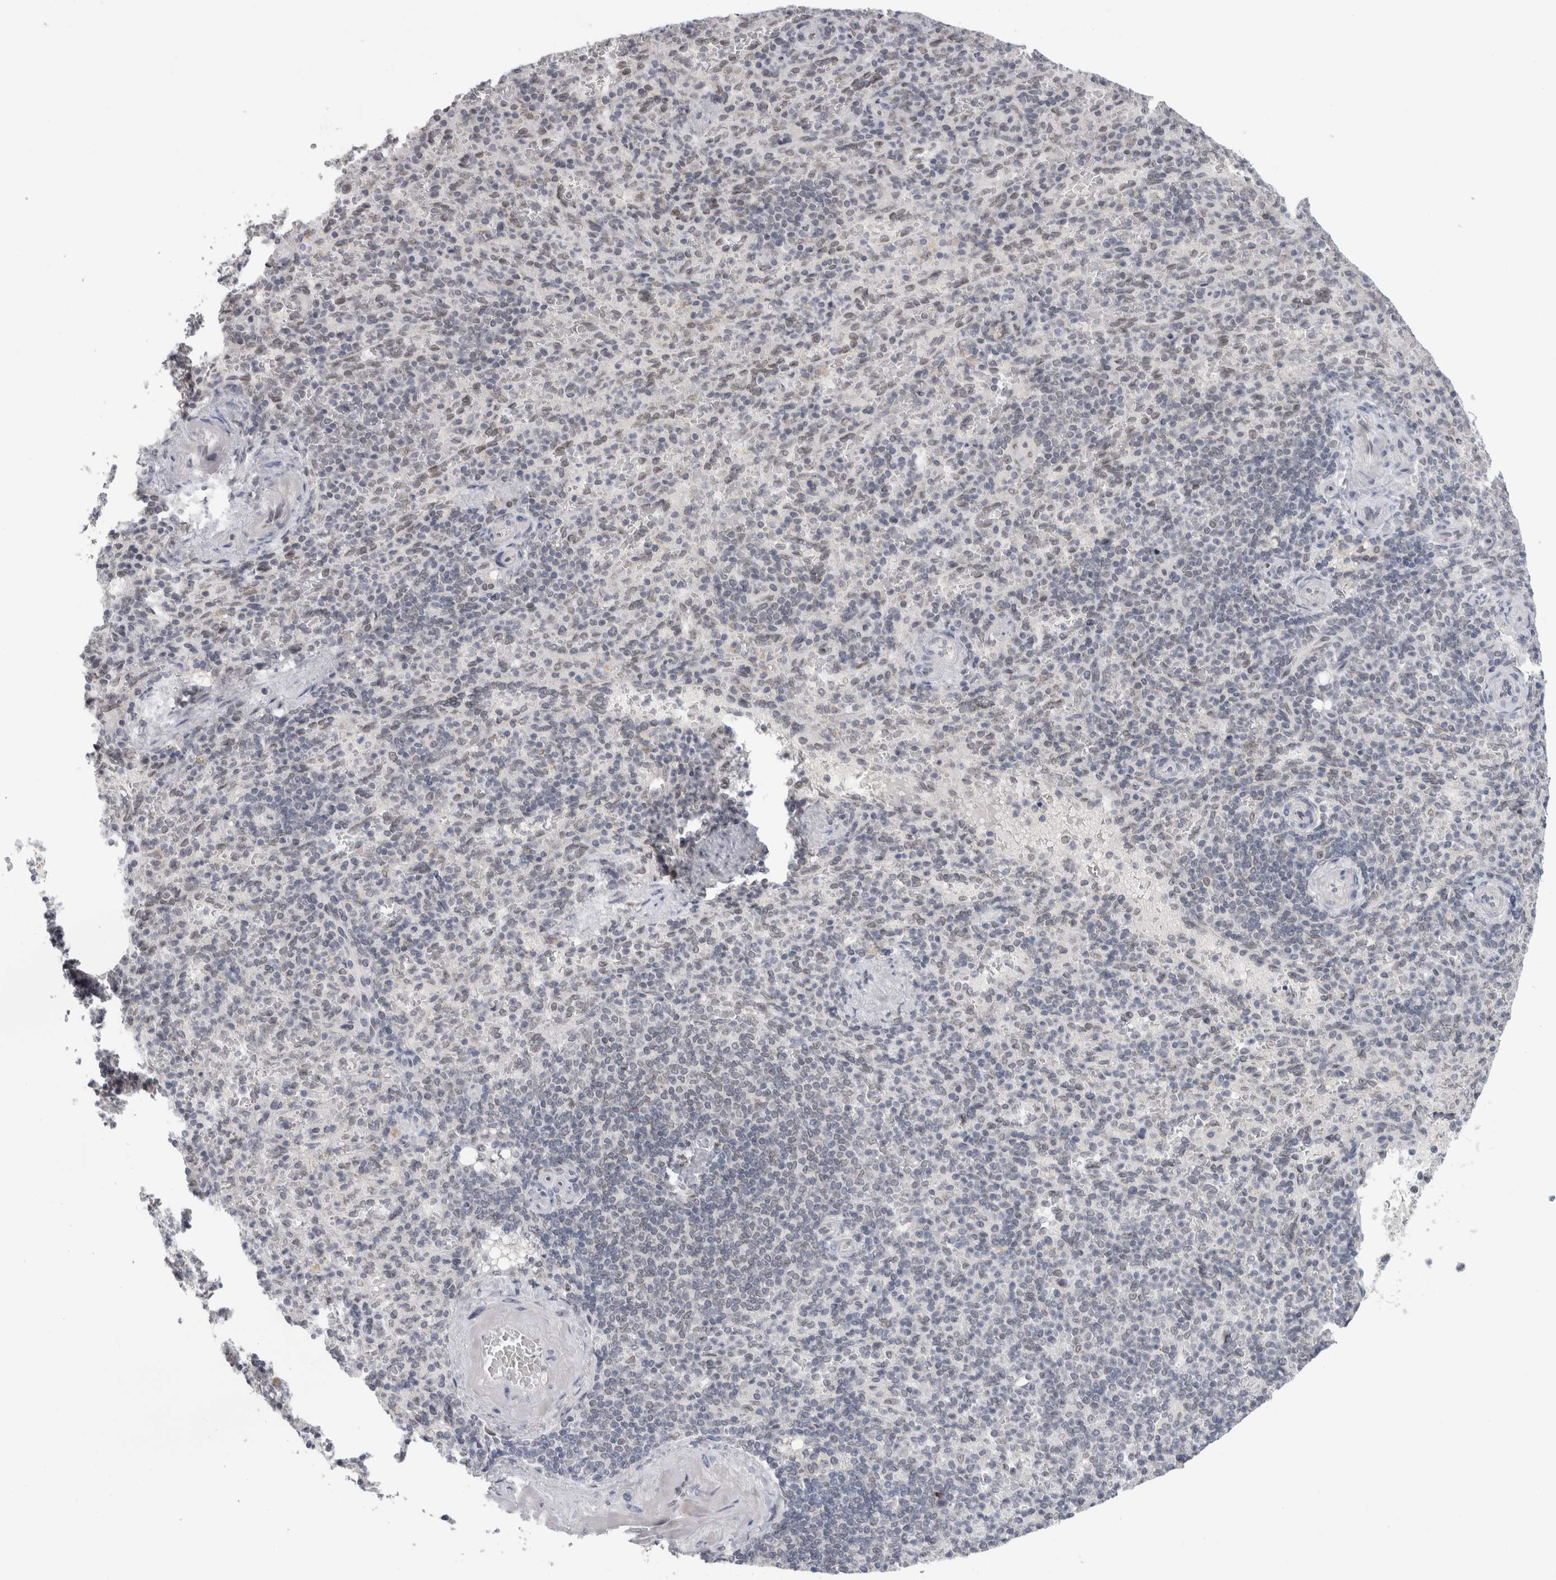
{"staining": {"intensity": "negative", "quantity": "none", "location": "none"}, "tissue": "spleen", "cell_type": "Cells in red pulp", "image_type": "normal", "snomed": [{"axis": "morphology", "description": "Normal tissue, NOS"}, {"axis": "topography", "description": "Spleen"}], "caption": "Spleen was stained to show a protein in brown. There is no significant staining in cells in red pulp. (DAB (3,3'-diaminobenzidine) immunohistochemistry with hematoxylin counter stain).", "gene": "ZNF770", "patient": {"sex": "female", "age": 74}}